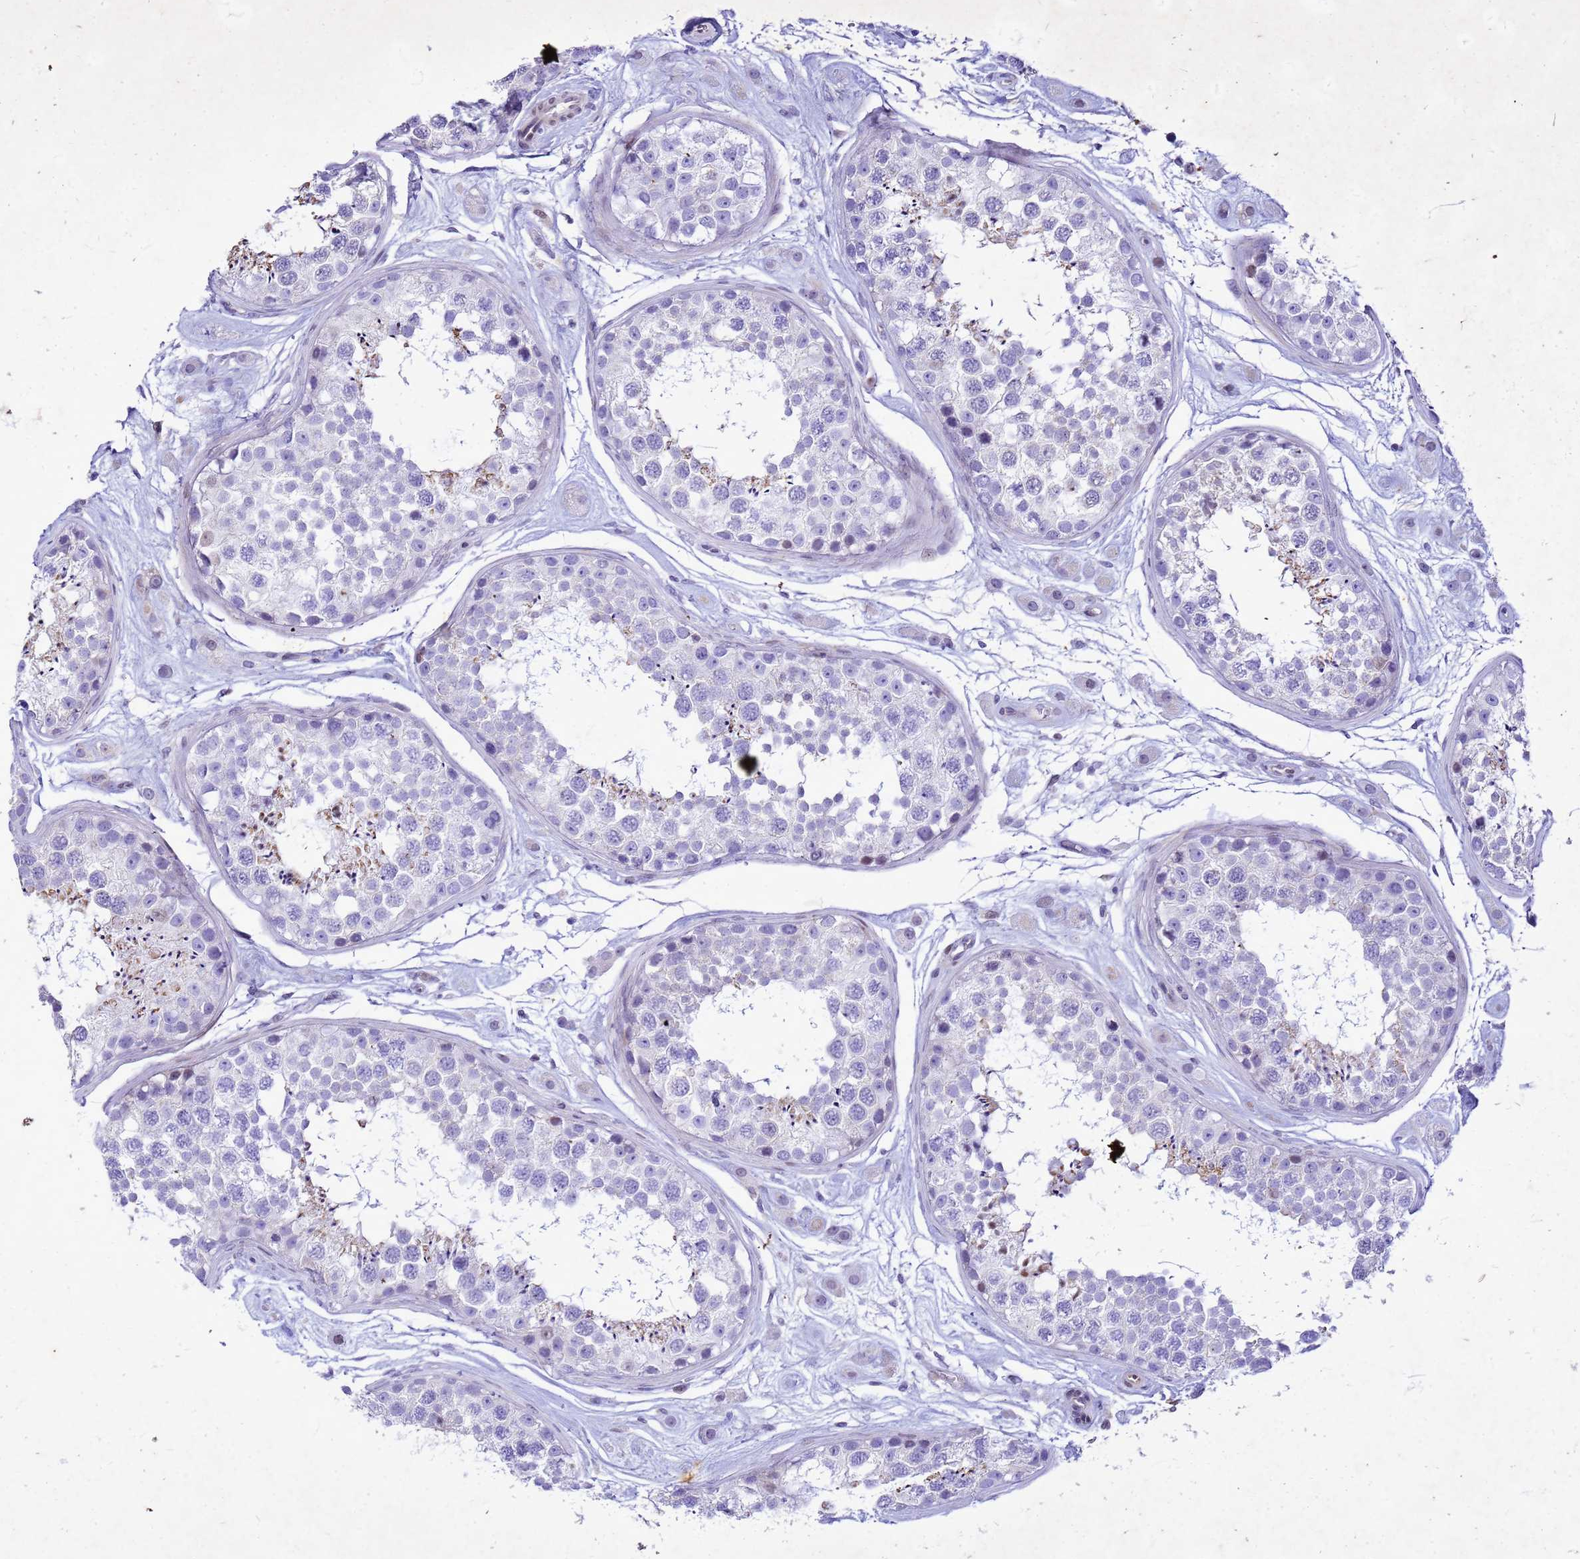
{"staining": {"intensity": "negative", "quantity": "none", "location": "none"}, "tissue": "testis", "cell_type": "Cells in seminiferous ducts", "image_type": "normal", "snomed": [{"axis": "morphology", "description": "Normal tissue, NOS"}, {"axis": "topography", "description": "Testis"}], "caption": "An image of human testis is negative for staining in cells in seminiferous ducts.", "gene": "COPS9", "patient": {"sex": "male", "age": 25}}